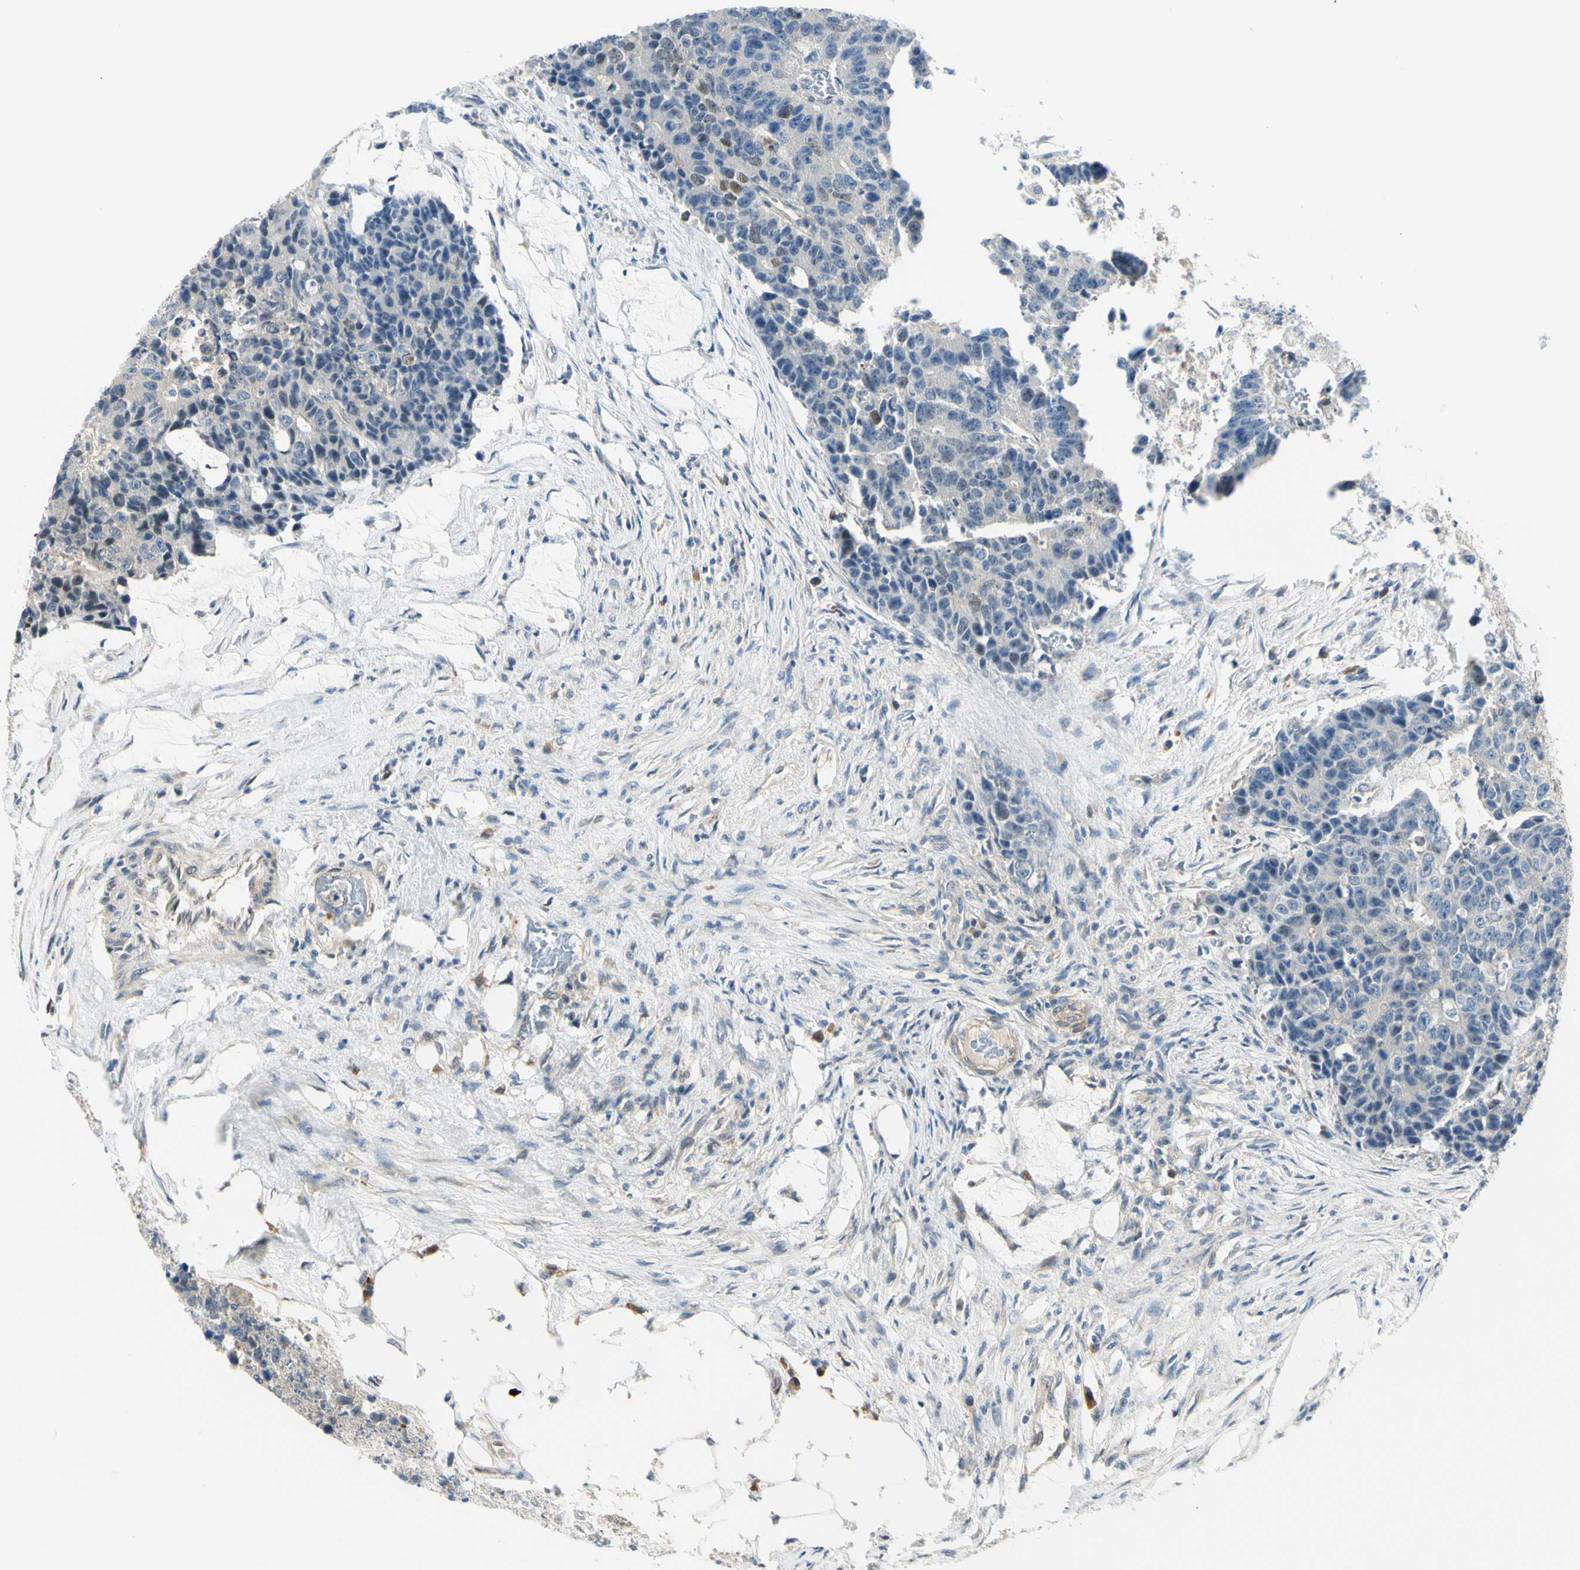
{"staining": {"intensity": "weak", "quantity": "<25%", "location": "cytoplasmic/membranous,nuclear"}, "tissue": "colorectal cancer", "cell_type": "Tumor cells", "image_type": "cancer", "snomed": [{"axis": "morphology", "description": "Adenocarcinoma, NOS"}, {"axis": "topography", "description": "Colon"}], "caption": "Immunohistochemical staining of human colorectal adenocarcinoma demonstrates no significant staining in tumor cells.", "gene": "RASGRF1", "patient": {"sex": "female", "age": 86}}